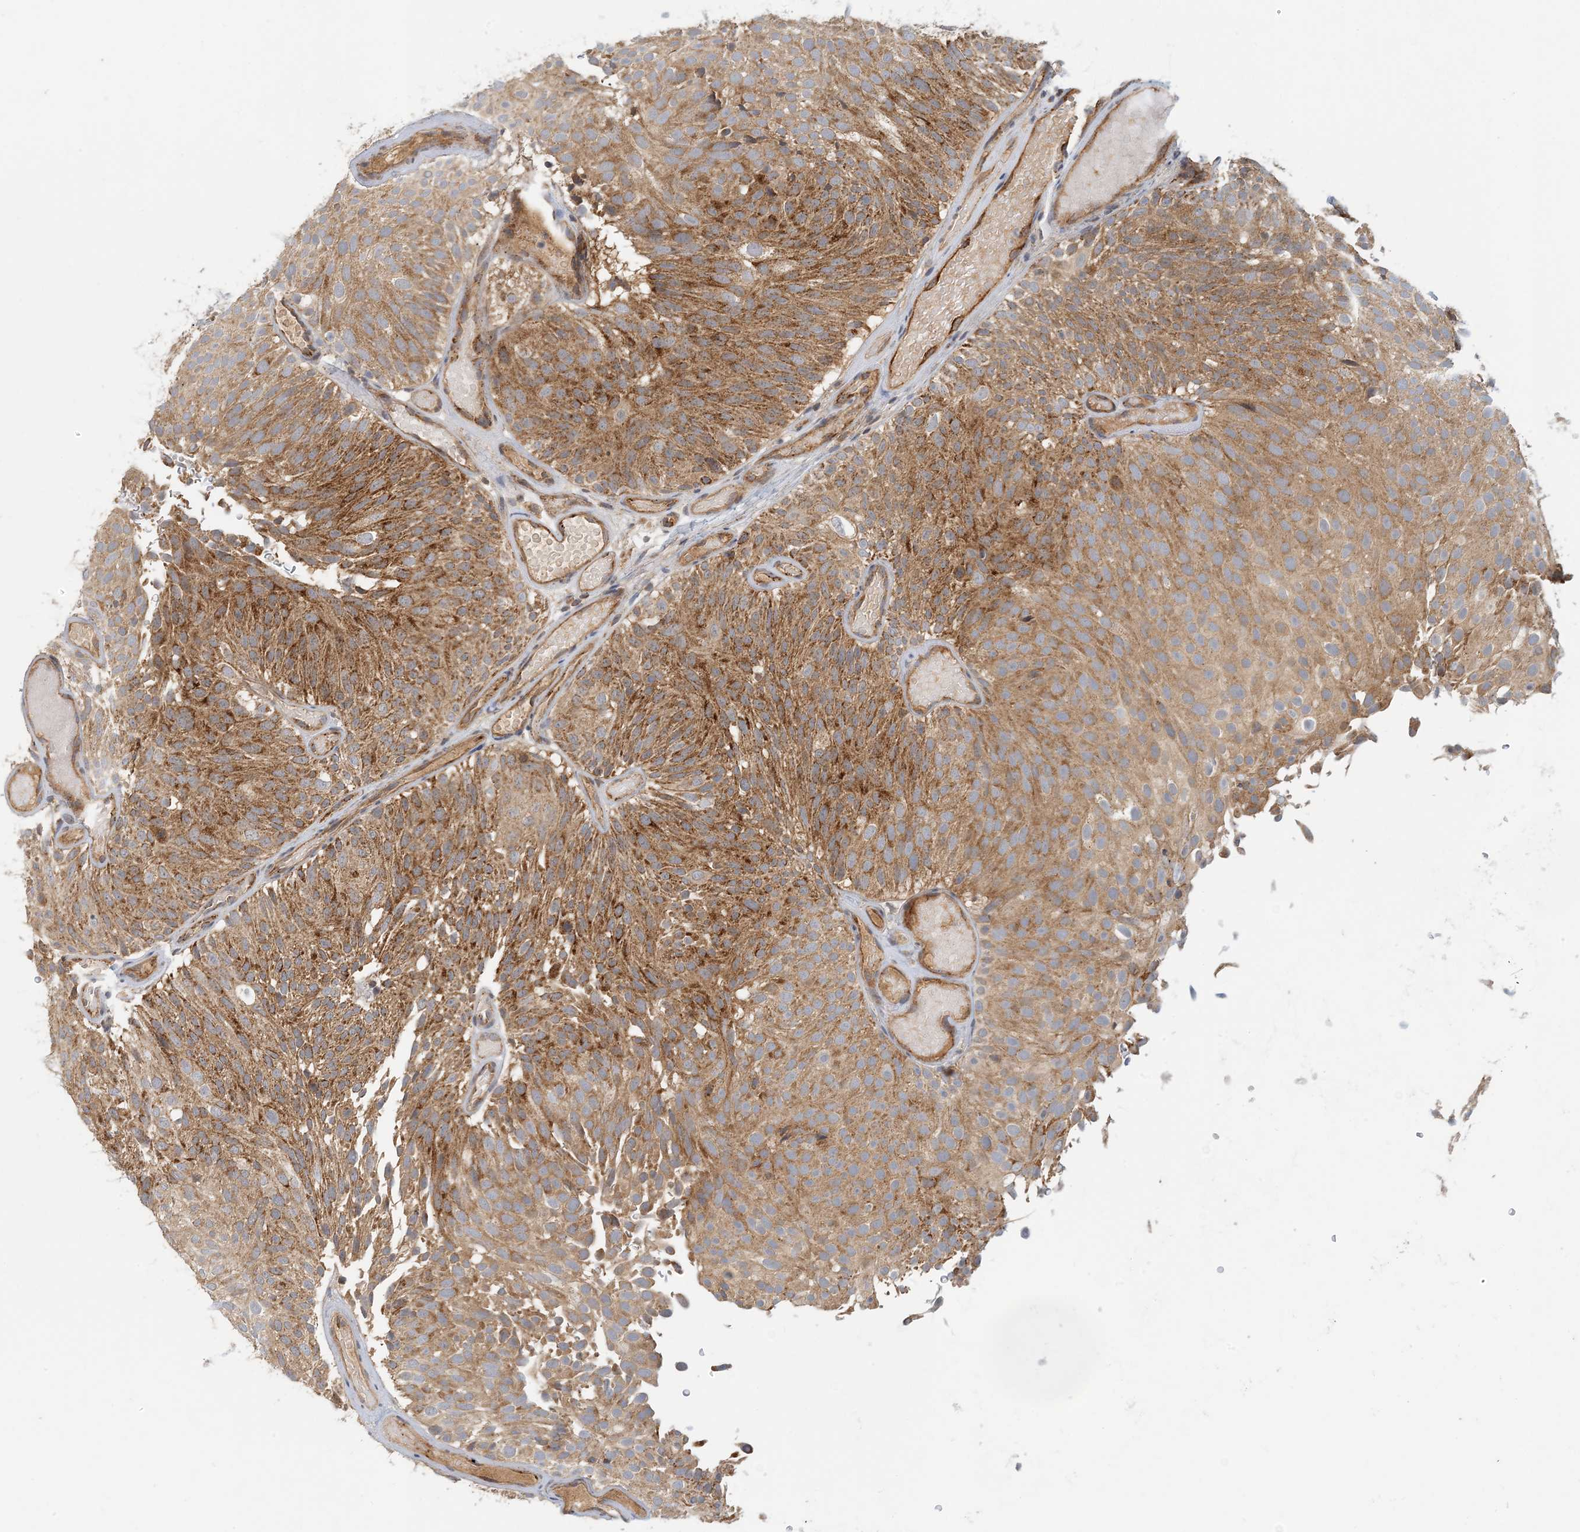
{"staining": {"intensity": "strong", "quantity": ">75%", "location": "cytoplasmic/membranous"}, "tissue": "urothelial cancer", "cell_type": "Tumor cells", "image_type": "cancer", "snomed": [{"axis": "morphology", "description": "Urothelial carcinoma, Low grade"}, {"axis": "topography", "description": "Urinary bladder"}], "caption": "Urothelial cancer stained with a brown dye exhibits strong cytoplasmic/membranous positive staining in approximately >75% of tumor cells.", "gene": "ZBTB3", "patient": {"sex": "male", "age": 78}}